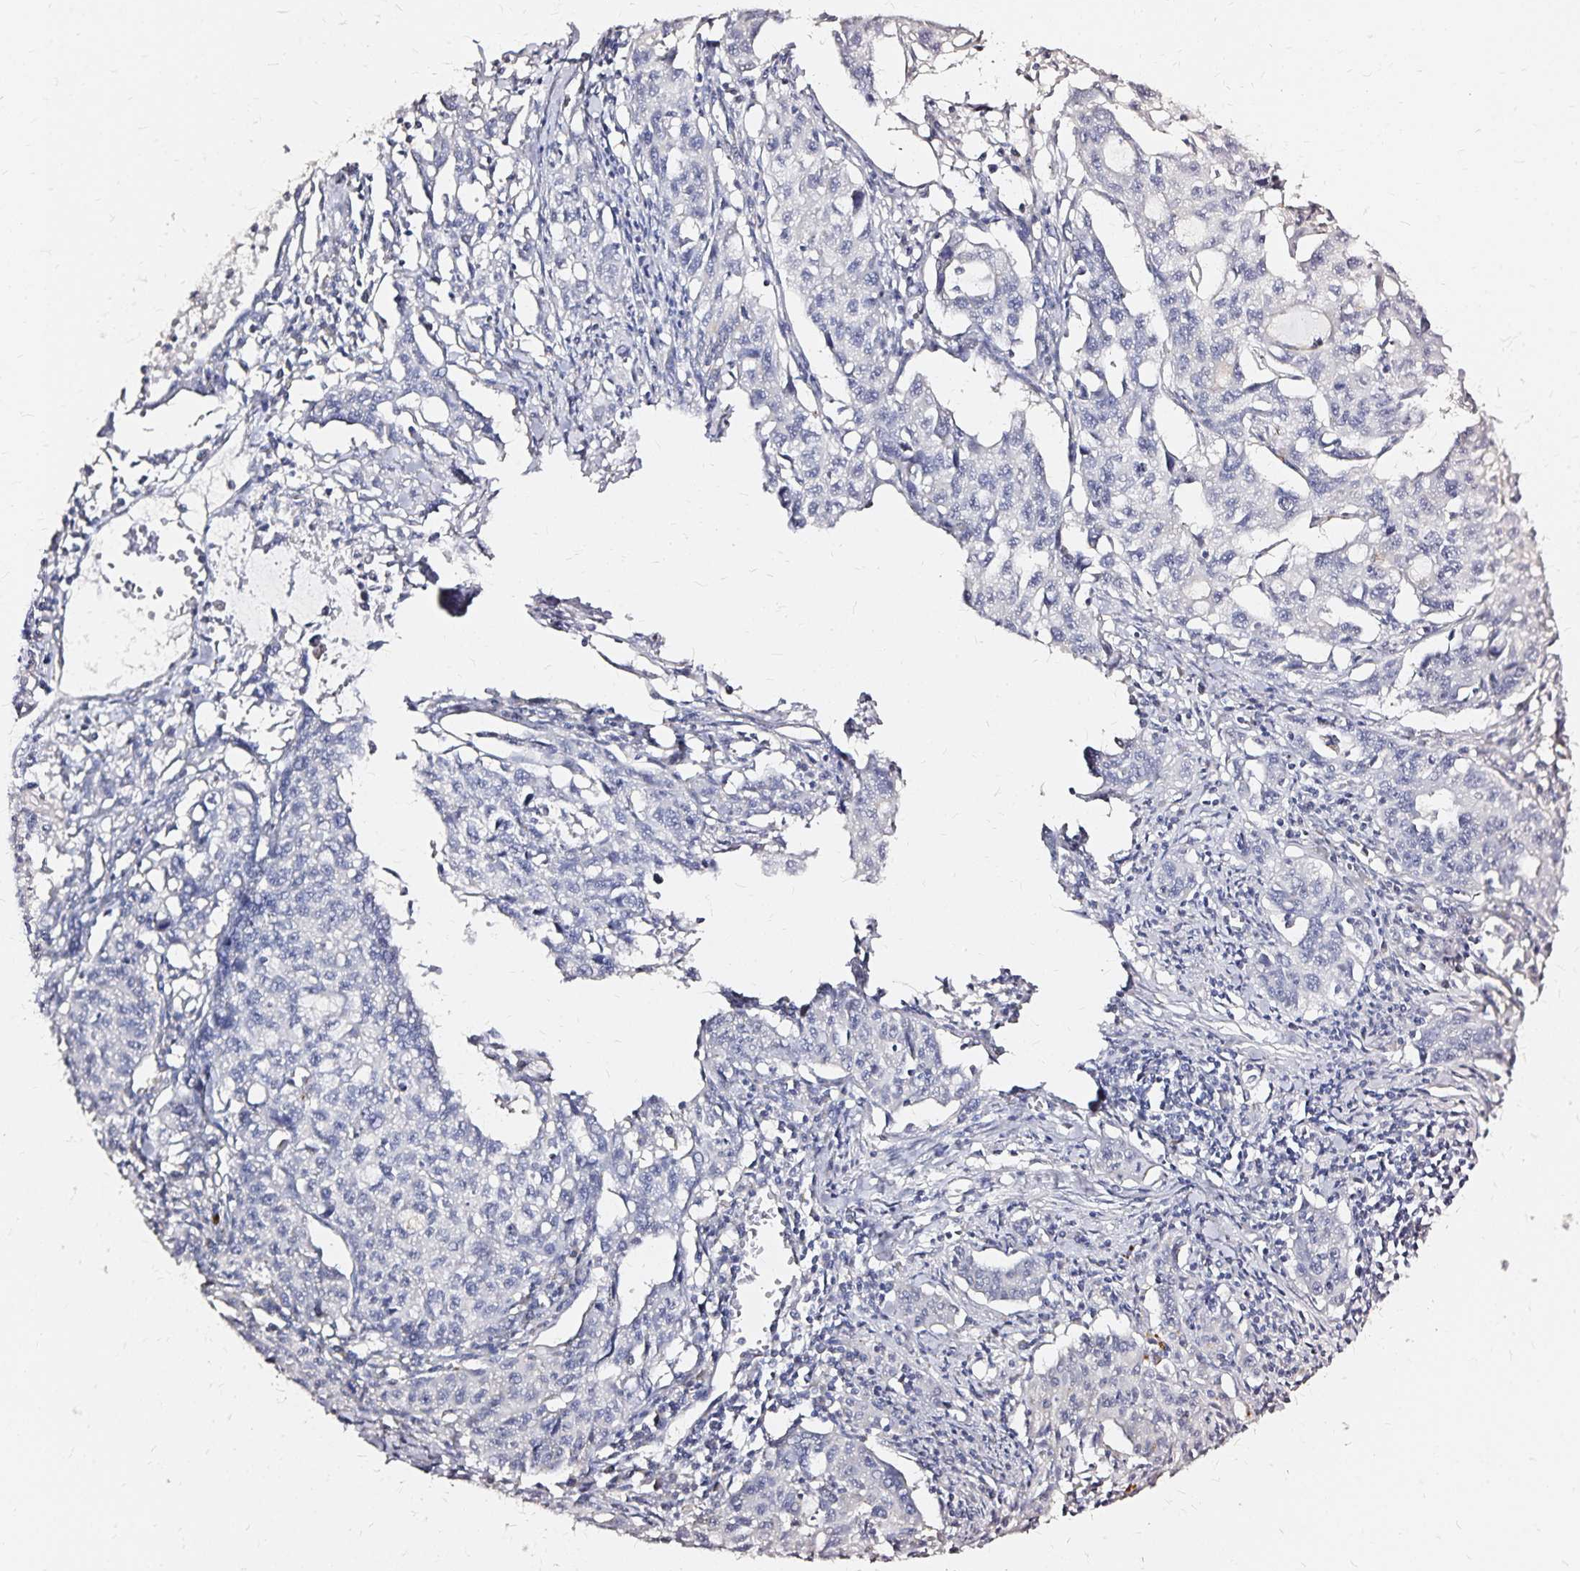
{"staining": {"intensity": "negative", "quantity": "none", "location": "none"}, "tissue": "cervical cancer", "cell_type": "Tumor cells", "image_type": "cancer", "snomed": [{"axis": "morphology", "description": "Squamous cell carcinoma, NOS"}, {"axis": "topography", "description": "Cervix"}], "caption": "Tumor cells show no significant expression in cervical squamous cell carcinoma. (DAB (3,3'-diaminobenzidine) IHC visualized using brightfield microscopy, high magnification).", "gene": "SLC5A1", "patient": {"sex": "female", "age": 28}}